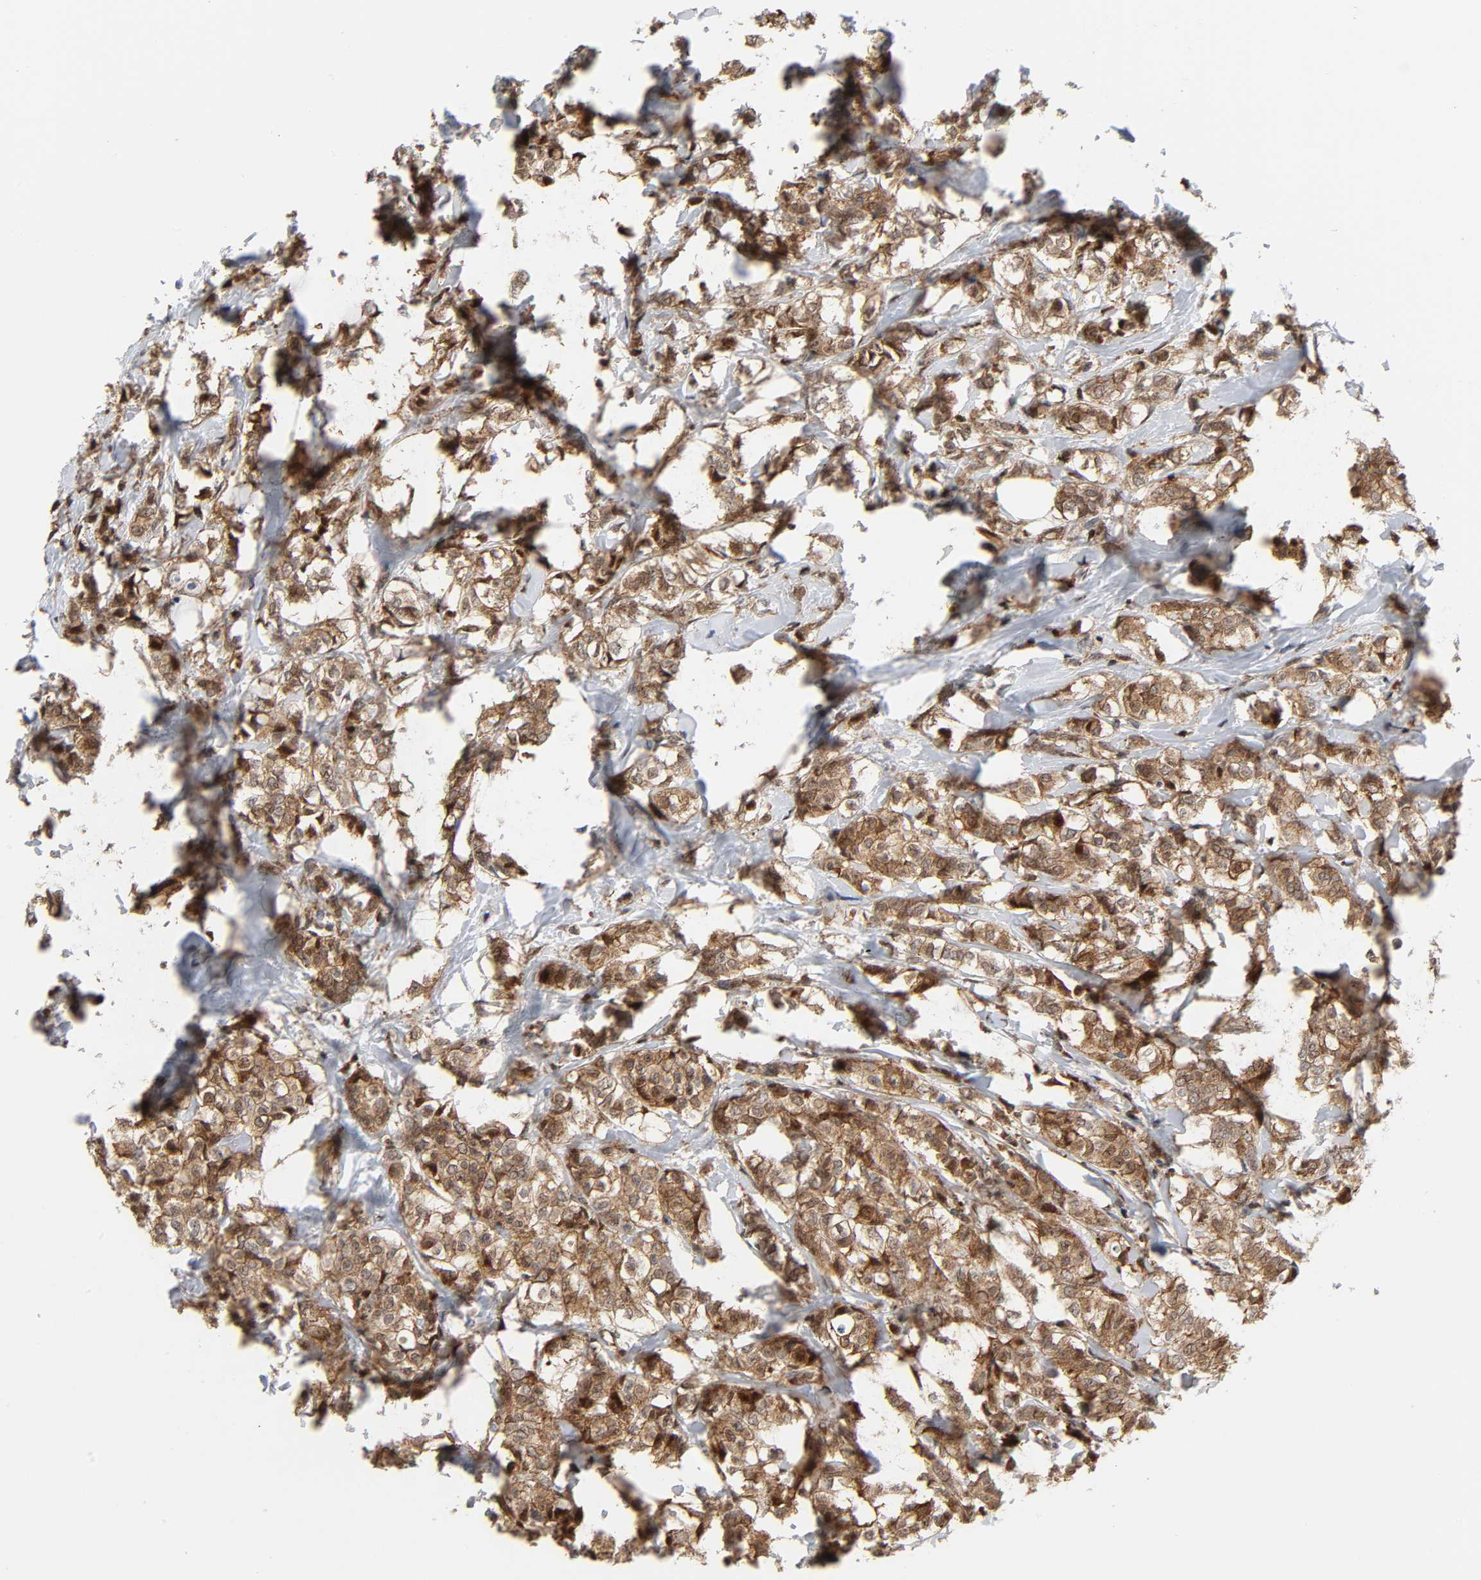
{"staining": {"intensity": "moderate", "quantity": "<25%", "location": "cytoplasmic/membranous"}, "tissue": "breast cancer", "cell_type": "Tumor cells", "image_type": "cancer", "snomed": [{"axis": "morphology", "description": "Lobular carcinoma"}, {"axis": "topography", "description": "Breast"}], "caption": "IHC staining of breast cancer (lobular carcinoma), which exhibits low levels of moderate cytoplasmic/membranous expression in about <25% of tumor cells indicating moderate cytoplasmic/membranous protein expression. The staining was performed using DAB (brown) for protein detection and nuclei were counterstained in hematoxylin (blue).", "gene": "MAPK1", "patient": {"sex": "female", "age": 60}}